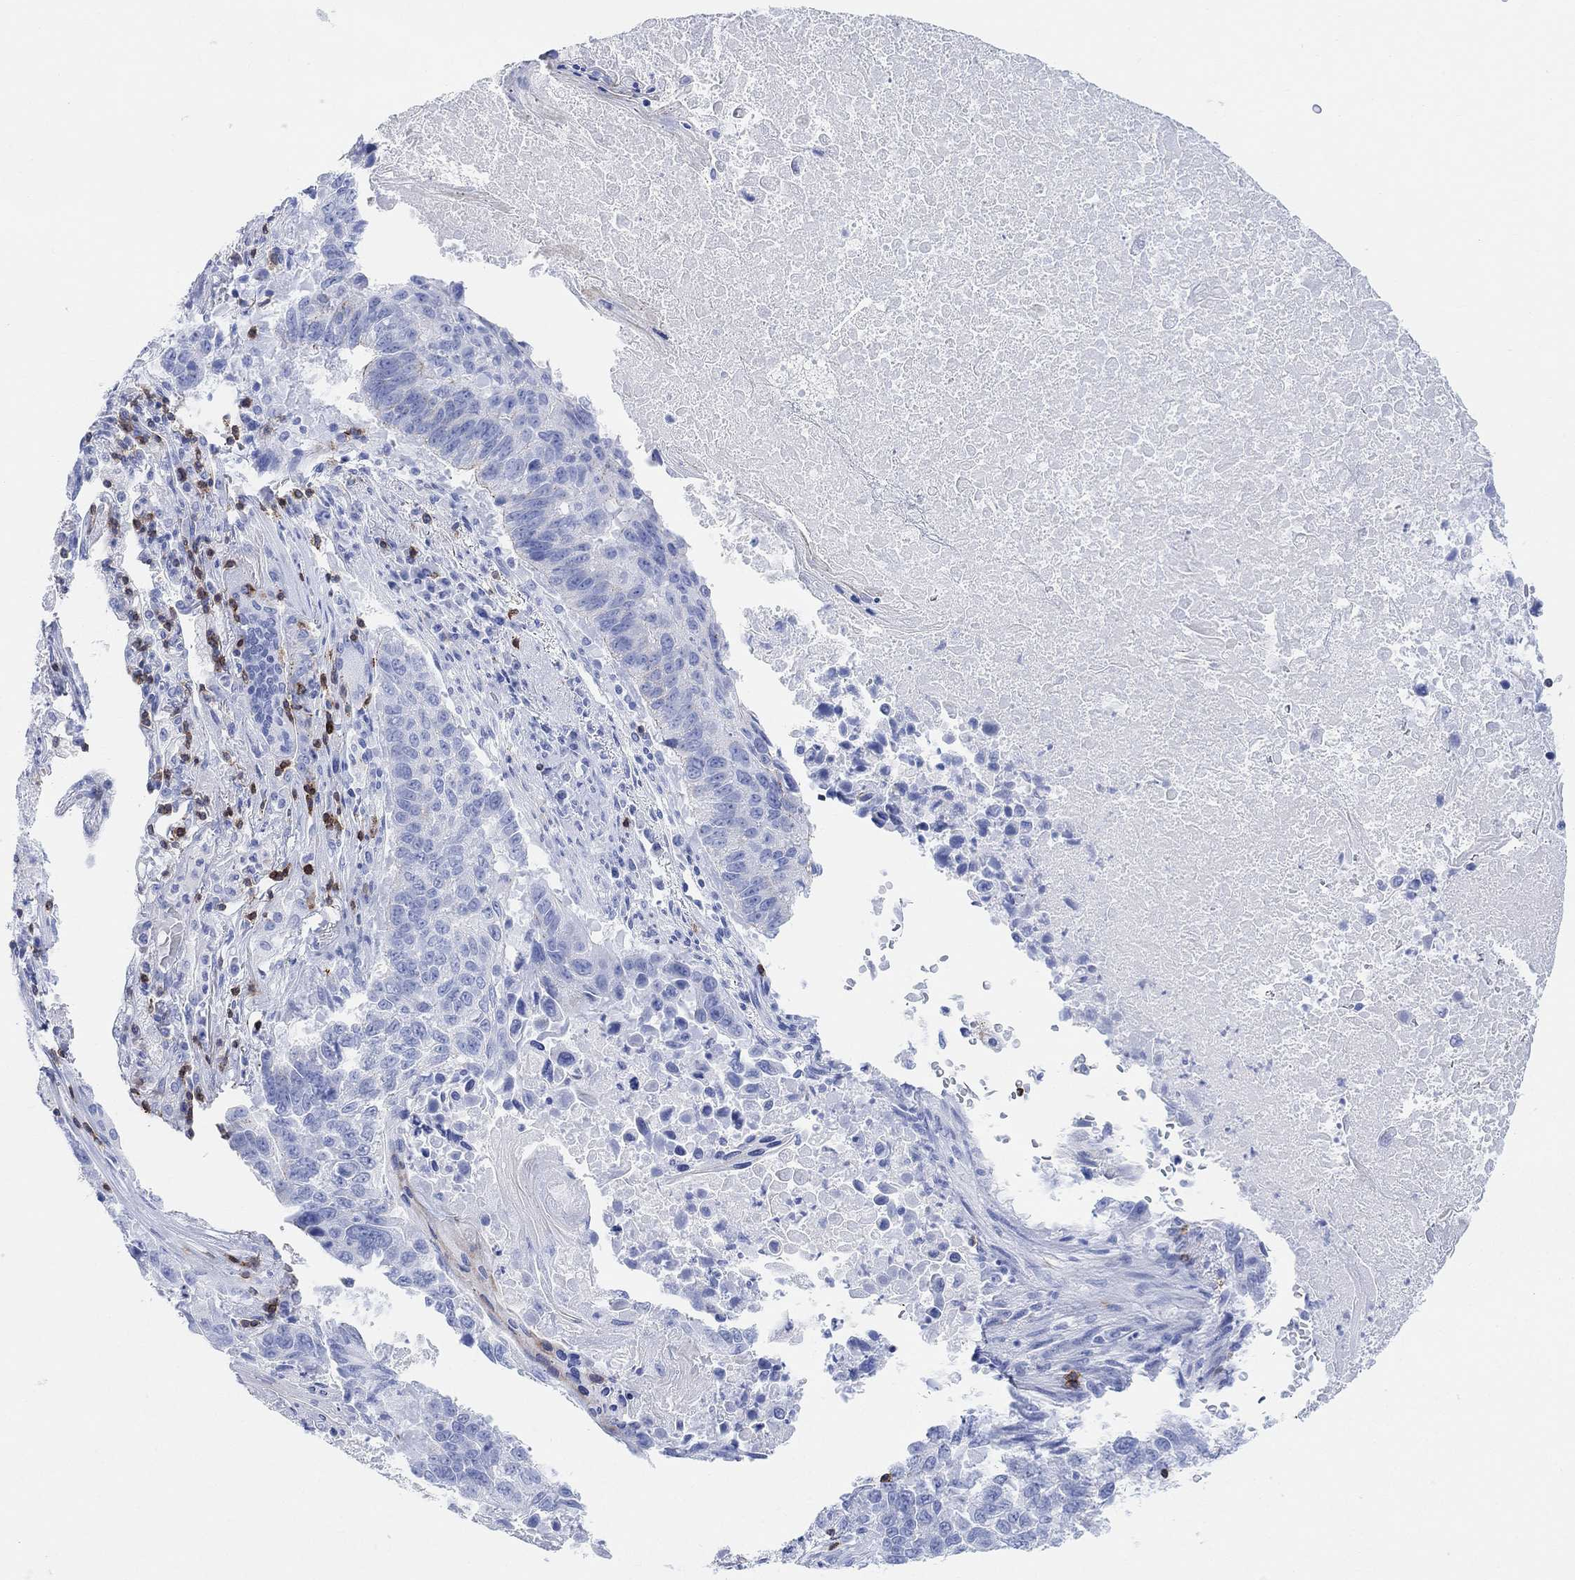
{"staining": {"intensity": "negative", "quantity": "none", "location": "none"}, "tissue": "lung cancer", "cell_type": "Tumor cells", "image_type": "cancer", "snomed": [{"axis": "morphology", "description": "Squamous cell carcinoma, NOS"}, {"axis": "topography", "description": "Lung"}], "caption": "Micrograph shows no protein staining in tumor cells of squamous cell carcinoma (lung) tissue.", "gene": "GPR65", "patient": {"sex": "male", "age": 73}}